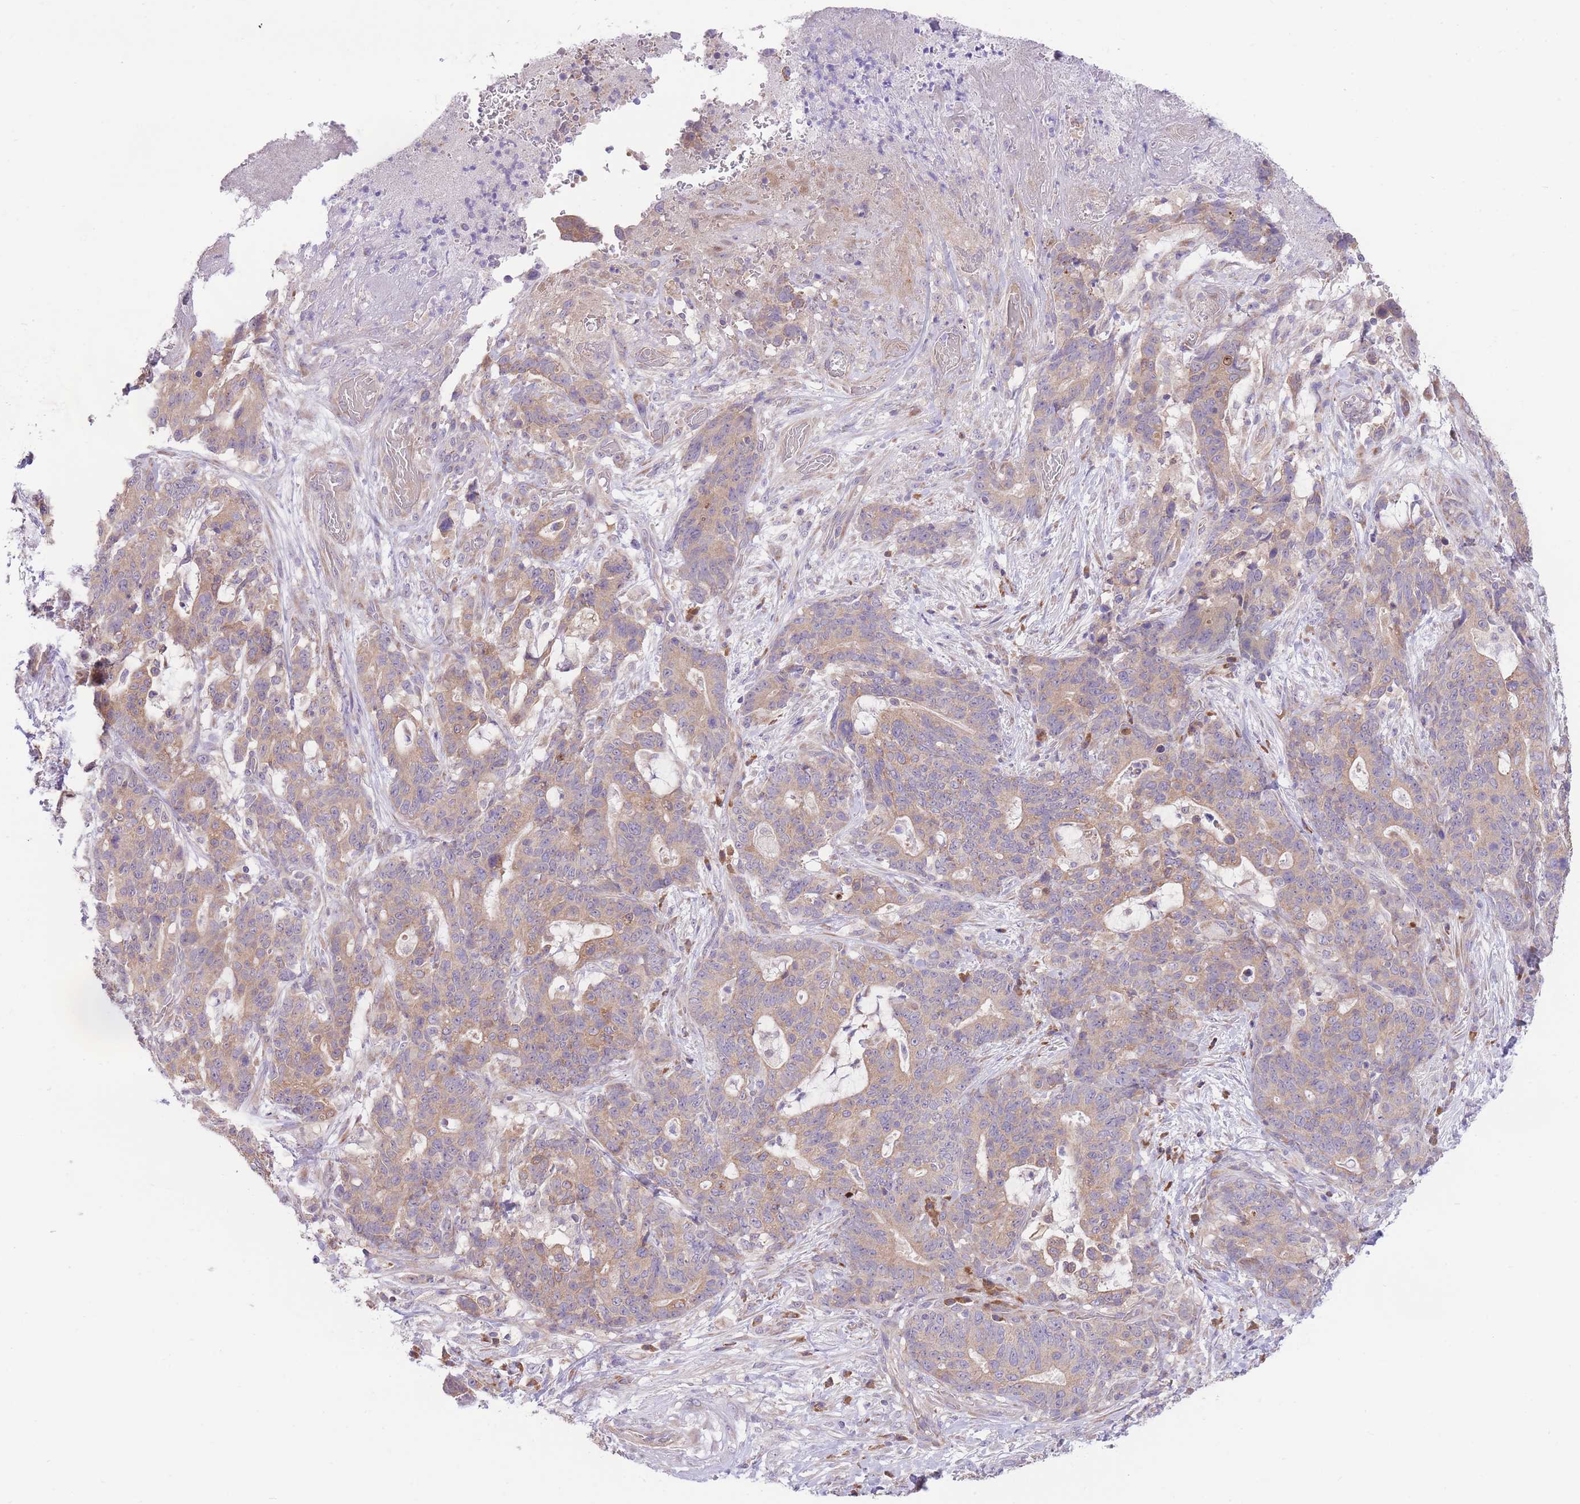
{"staining": {"intensity": "weak", "quantity": ">75%", "location": "cytoplasmic/membranous"}, "tissue": "stomach cancer", "cell_type": "Tumor cells", "image_type": "cancer", "snomed": [{"axis": "morphology", "description": "Normal tissue, NOS"}, {"axis": "morphology", "description": "Adenocarcinoma, NOS"}, {"axis": "topography", "description": "Stomach"}], "caption": "A micrograph of stomach cancer (adenocarcinoma) stained for a protein exhibits weak cytoplasmic/membranous brown staining in tumor cells.", "gene": "BOLA2B", "patient": {"sex": "female", "age": 64}}